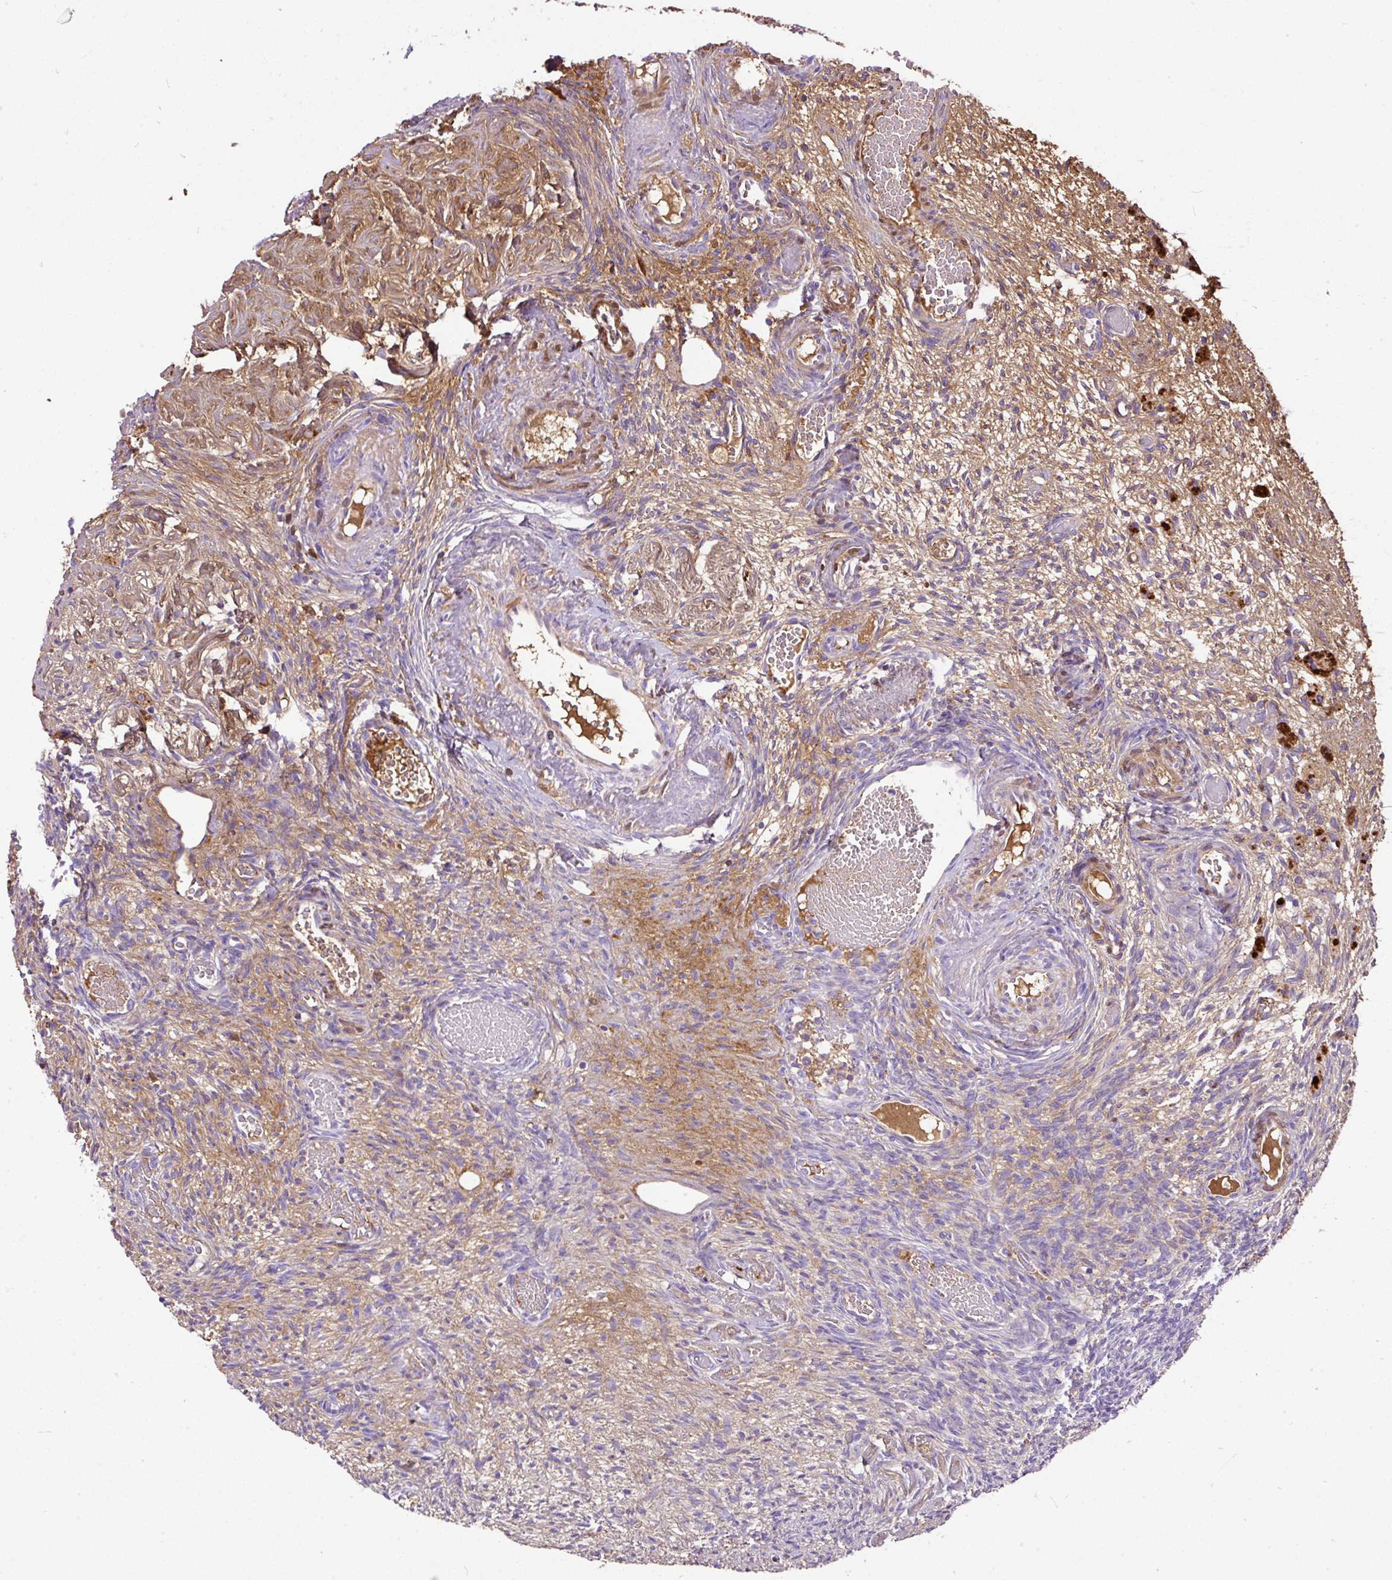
{"staining": {"intensity": "negative", "quantity": "none", "location": "none"}, "tissue": "ovary", "cell_type": "Follicle cells", "image_type": "normal", "snomed": [{"axis": "morphology", "description": "Normal tissue, NOS"}, {"axis": "topography", "description": "Ovary"}], "caption": "A histopathology image of ovary stained for a protein reveals no brown staining in follicle cells.", "gene": "CLEC3B", "patient": {"sex": "female", "age": 67}}